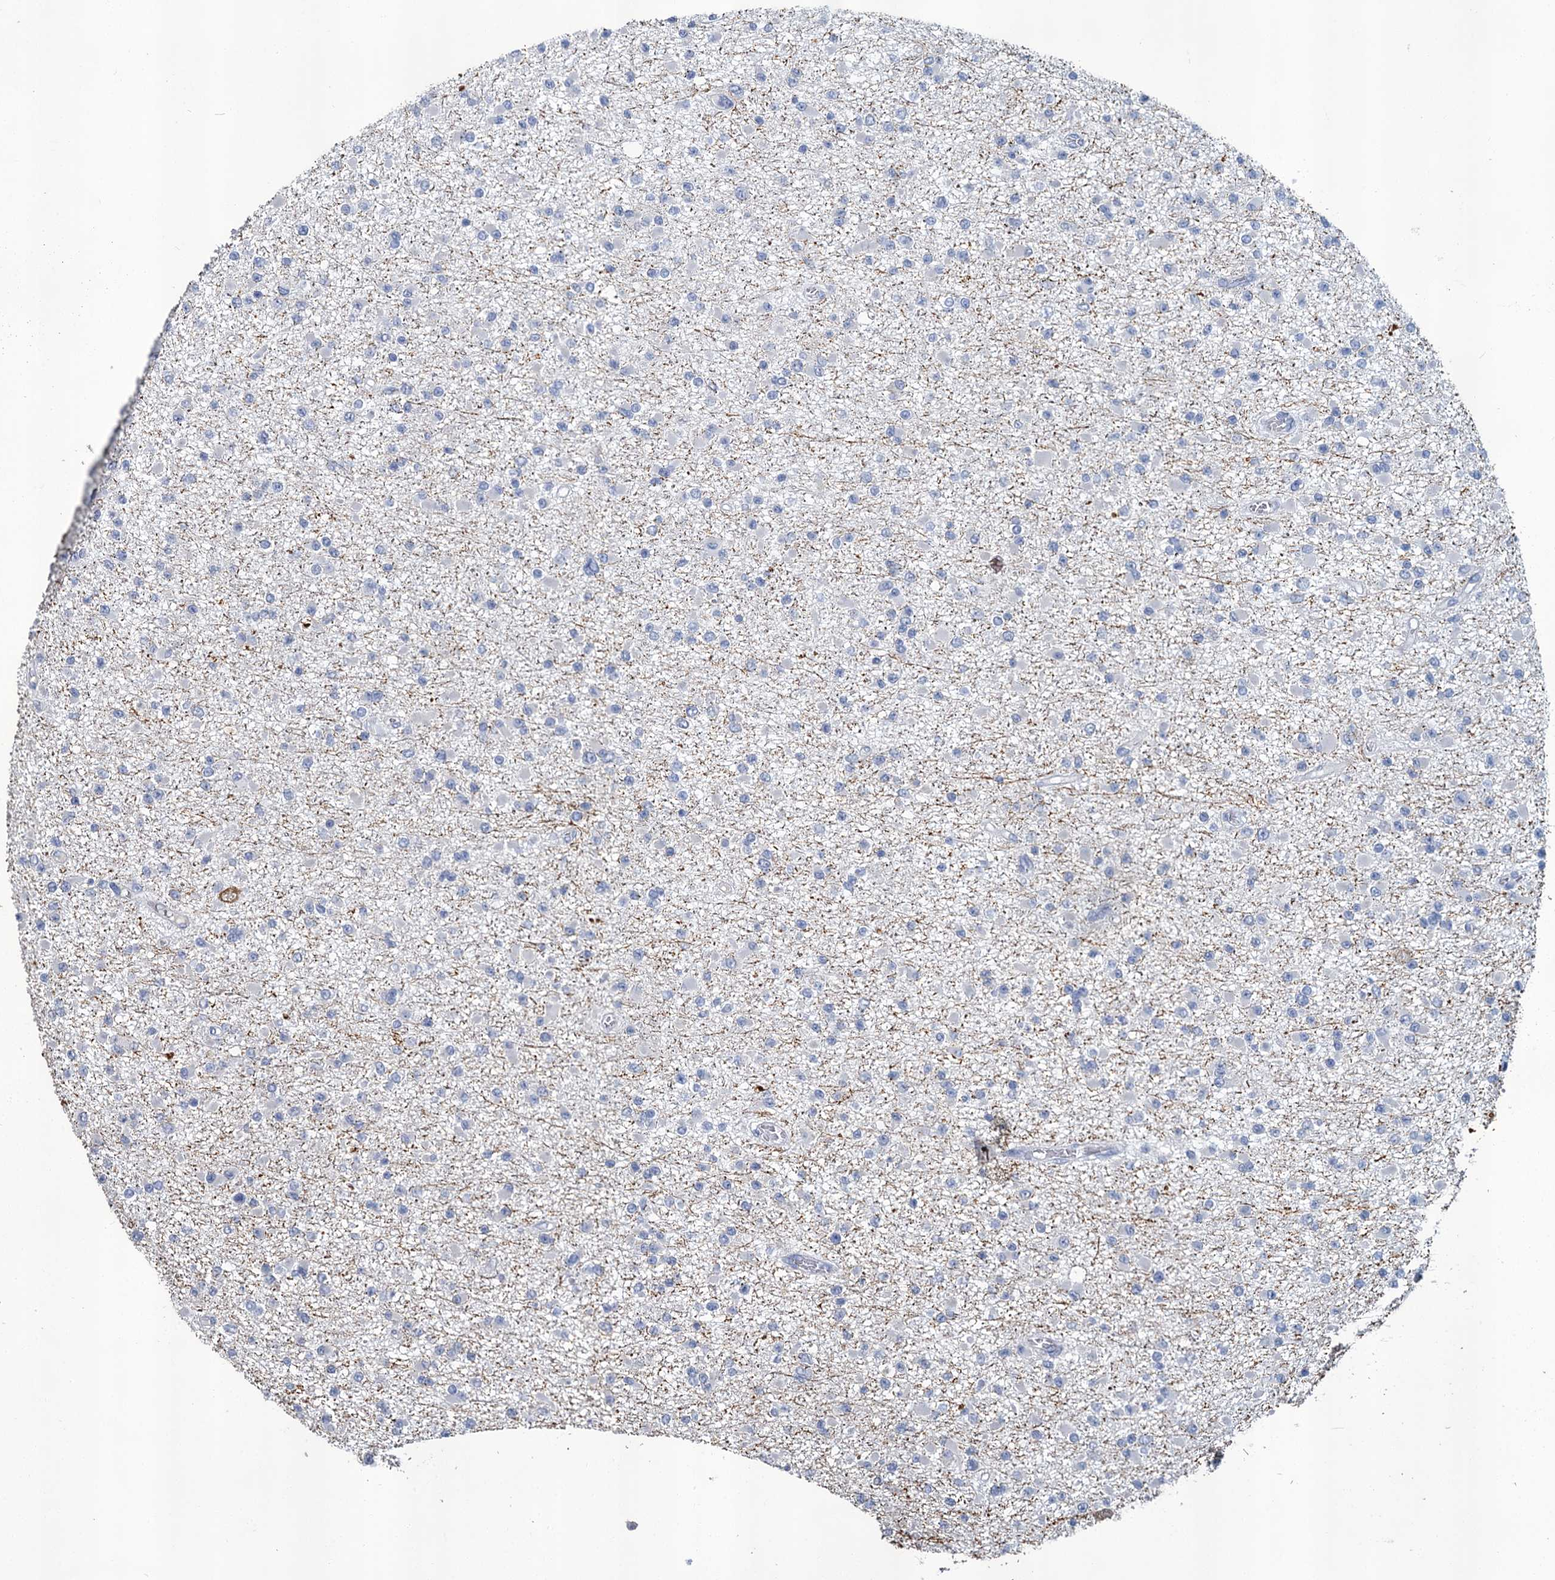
{"staining": {"intensity": "negative", "quantity": "none", "location": "none"}, "tissue": "glioma", "cell_type": "Tumor cells", "image_type": "cancer", "snomed": [{"axis": "morphology", "description": "Glioma, malignant, Low grade"}, {"axis": "topography", "description": "Brain"}], "caption": "An IHC histopathology image of glioma is shown. There is no staining in tumor cells of glioma.", "gene": "SNCB", "patient": {"sex": "female", "age": 22}}